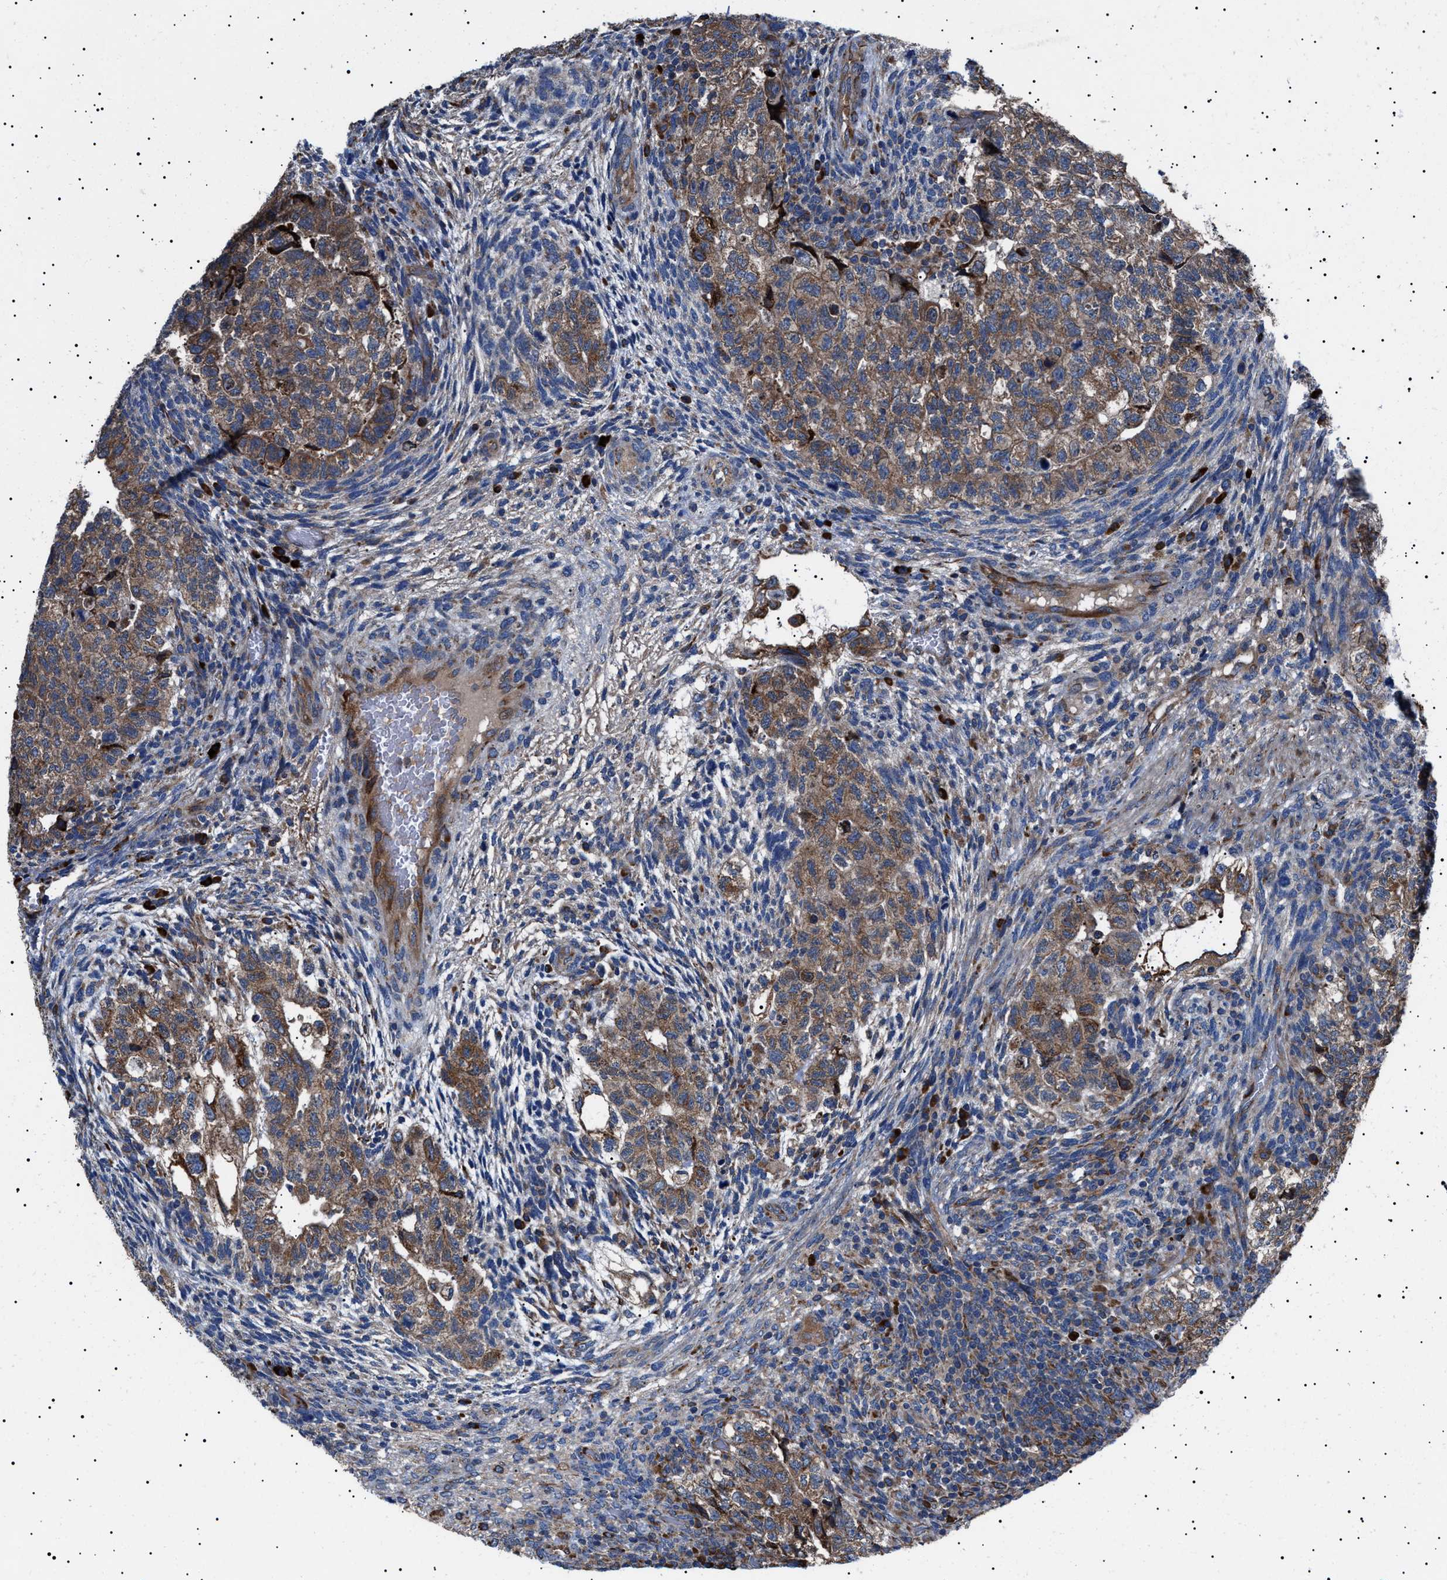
{"staining": {"intensity": "moderate", "quantity": ">75%", "location": "cytoplasmic/membranous"}, "tissue": "testis cancer", "cell_type": "Tumor cells", "image_type": "cancer", "snomed": [{"axis": "morphology", "description": "Carcinoma, Embryonal, NOS"}, {"axis": "topography", "description": "Testis"}], "caption": "Testis cancer (embryonal carcinoma) stained for a protein displays moderate cytoplasmic/membranous positivity in tumor cells. Immunohistochemistry stains the protein of interest in brown and the nuclei are stained blue.", "gene": "TOP1MT", "patient": {"sex": "male", "age": 36}}